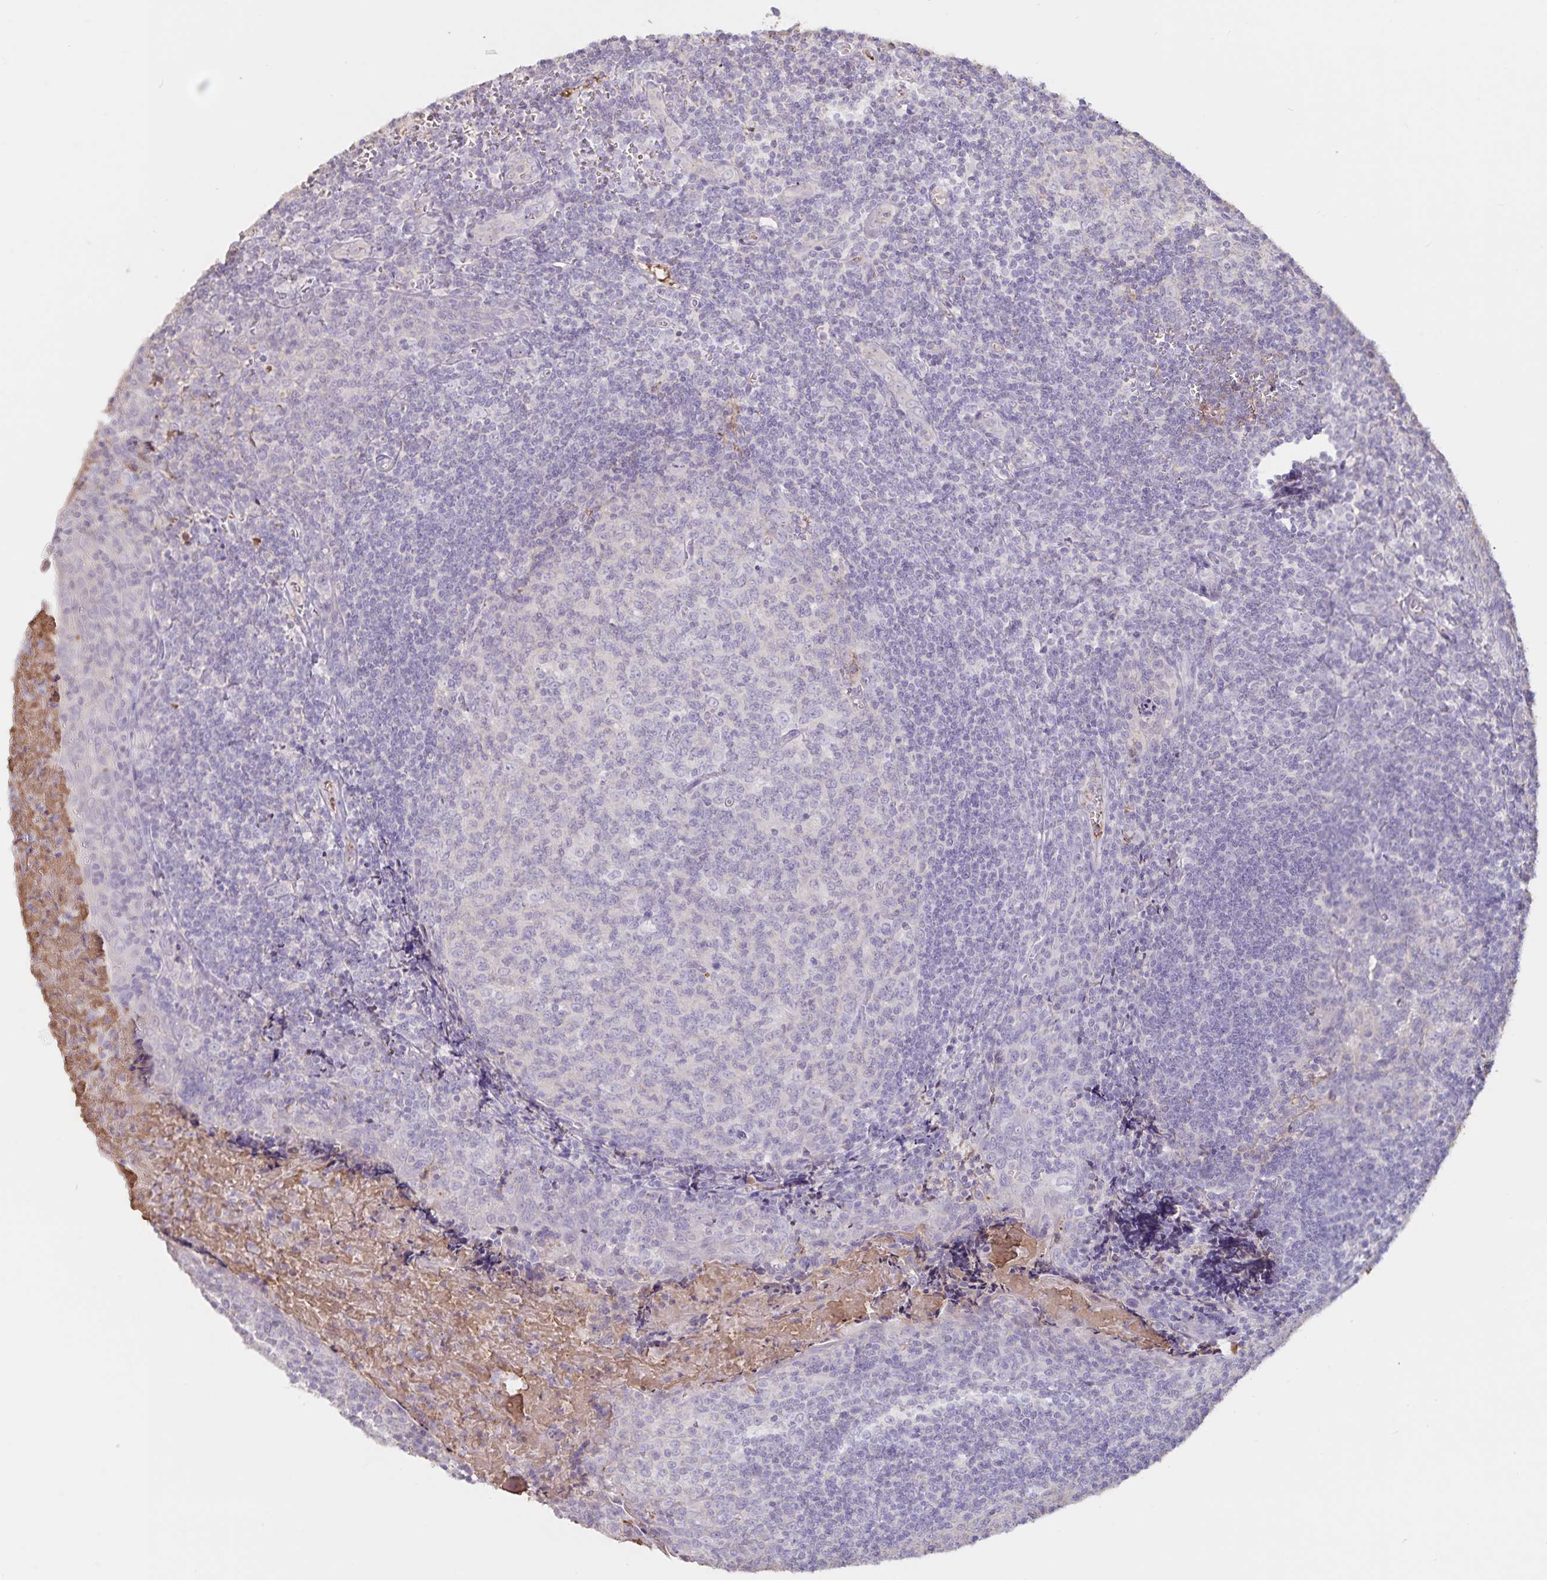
{"staining": {"intensity": "negative", "quantity": "none", "location": "none"}, "tissue": "tonsil", "cell_type": "Germinal center cells", "image_type": "normal", "snomed": [{"axis": "morphology", "description": "Normal tissue, NOS"}, {"axis": "morphology", "description": "Inflammation, NOS"}, {"axis": "topography", "description": "Tonsil"}], "caption": "A high-resolution micrograph shows immunohistochemistry staining of benign tonsil, which displays no significant expression in germinal center cells.", "gene": "FGG", "patient": {"sex": "female", "age": 31}}